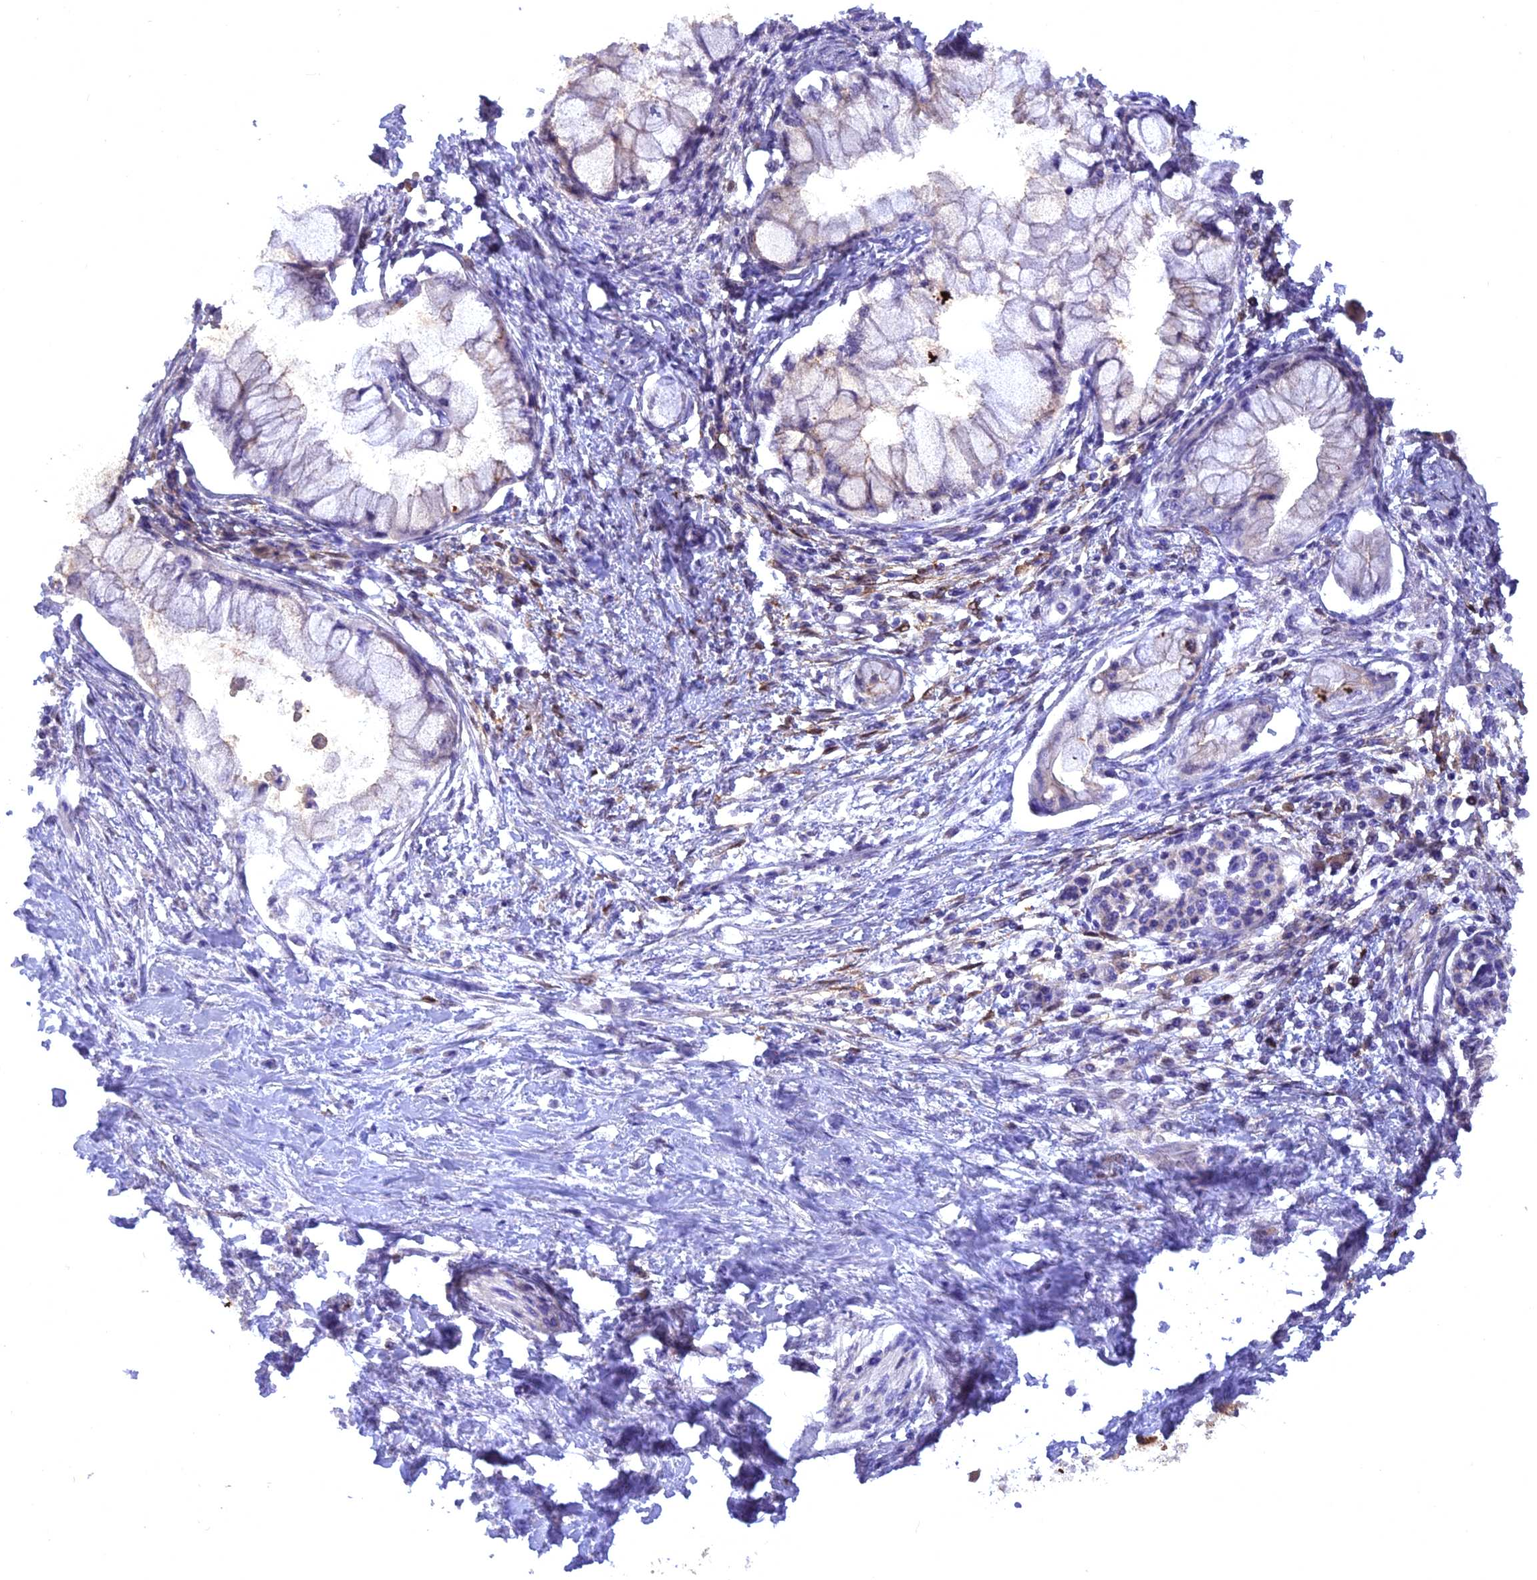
{"staining": {"intensity": "negative", "quantity": "none", "location": "none"}, "tissue": "pancreatic cancer", "cell_type": "Tumor cells", "image_type": "cancer", "snomed": [{"axis": "morphology", "description": "Adenocarcinoma, NOS"}, {"axis": "topography", "description": "Pancreas"}], "caption": "The micrograph shows no staining of tumor cells in pancreatic cancer (adenocarcinoma). (DAB (3,3'-diaminobenzidine) immunohistochemistry (IHC), high magnification).", "gene": "CENPV", "patient": {"sex": "male", "age": 48}}